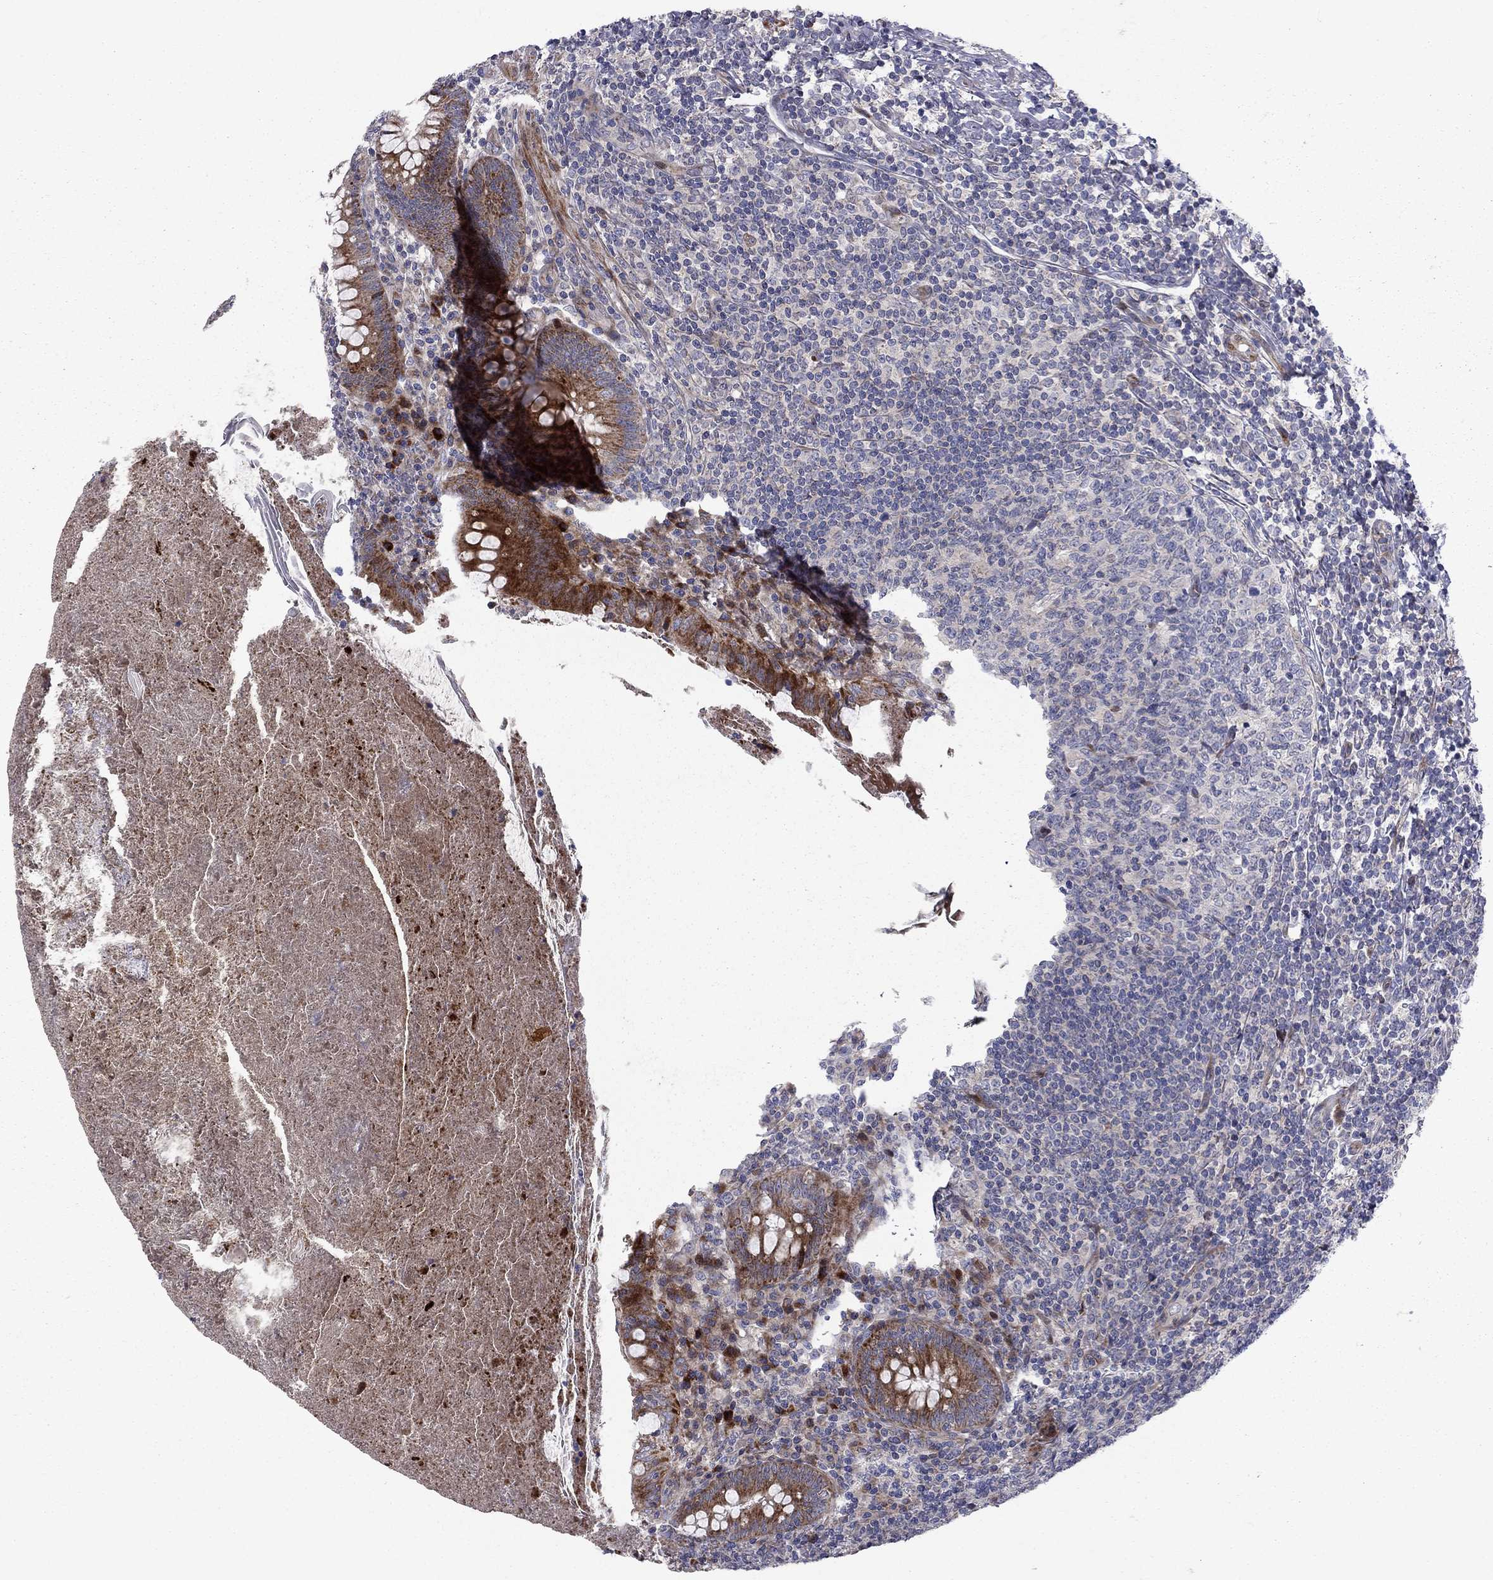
{"staining": {"intensity": "strong", "quantity": ">75%", "location": "cytoplasmic/membranous"}, "tissue": "appendix", "cell_type": "Glandular cells", "image_type": "normal", "snomed": [{"axis": "morphology", "description": "Normal tissue, NOS"}, {"axis": "topography", "description": "Appendix"}], "caption": "Strong cytoplasmic/membranous protein staining is identified in about >75% of glandular cells in appendix. Nuclei are stained in blue.", "gene": "MIOS", "patient": {"sex": "male", "age": 47}}